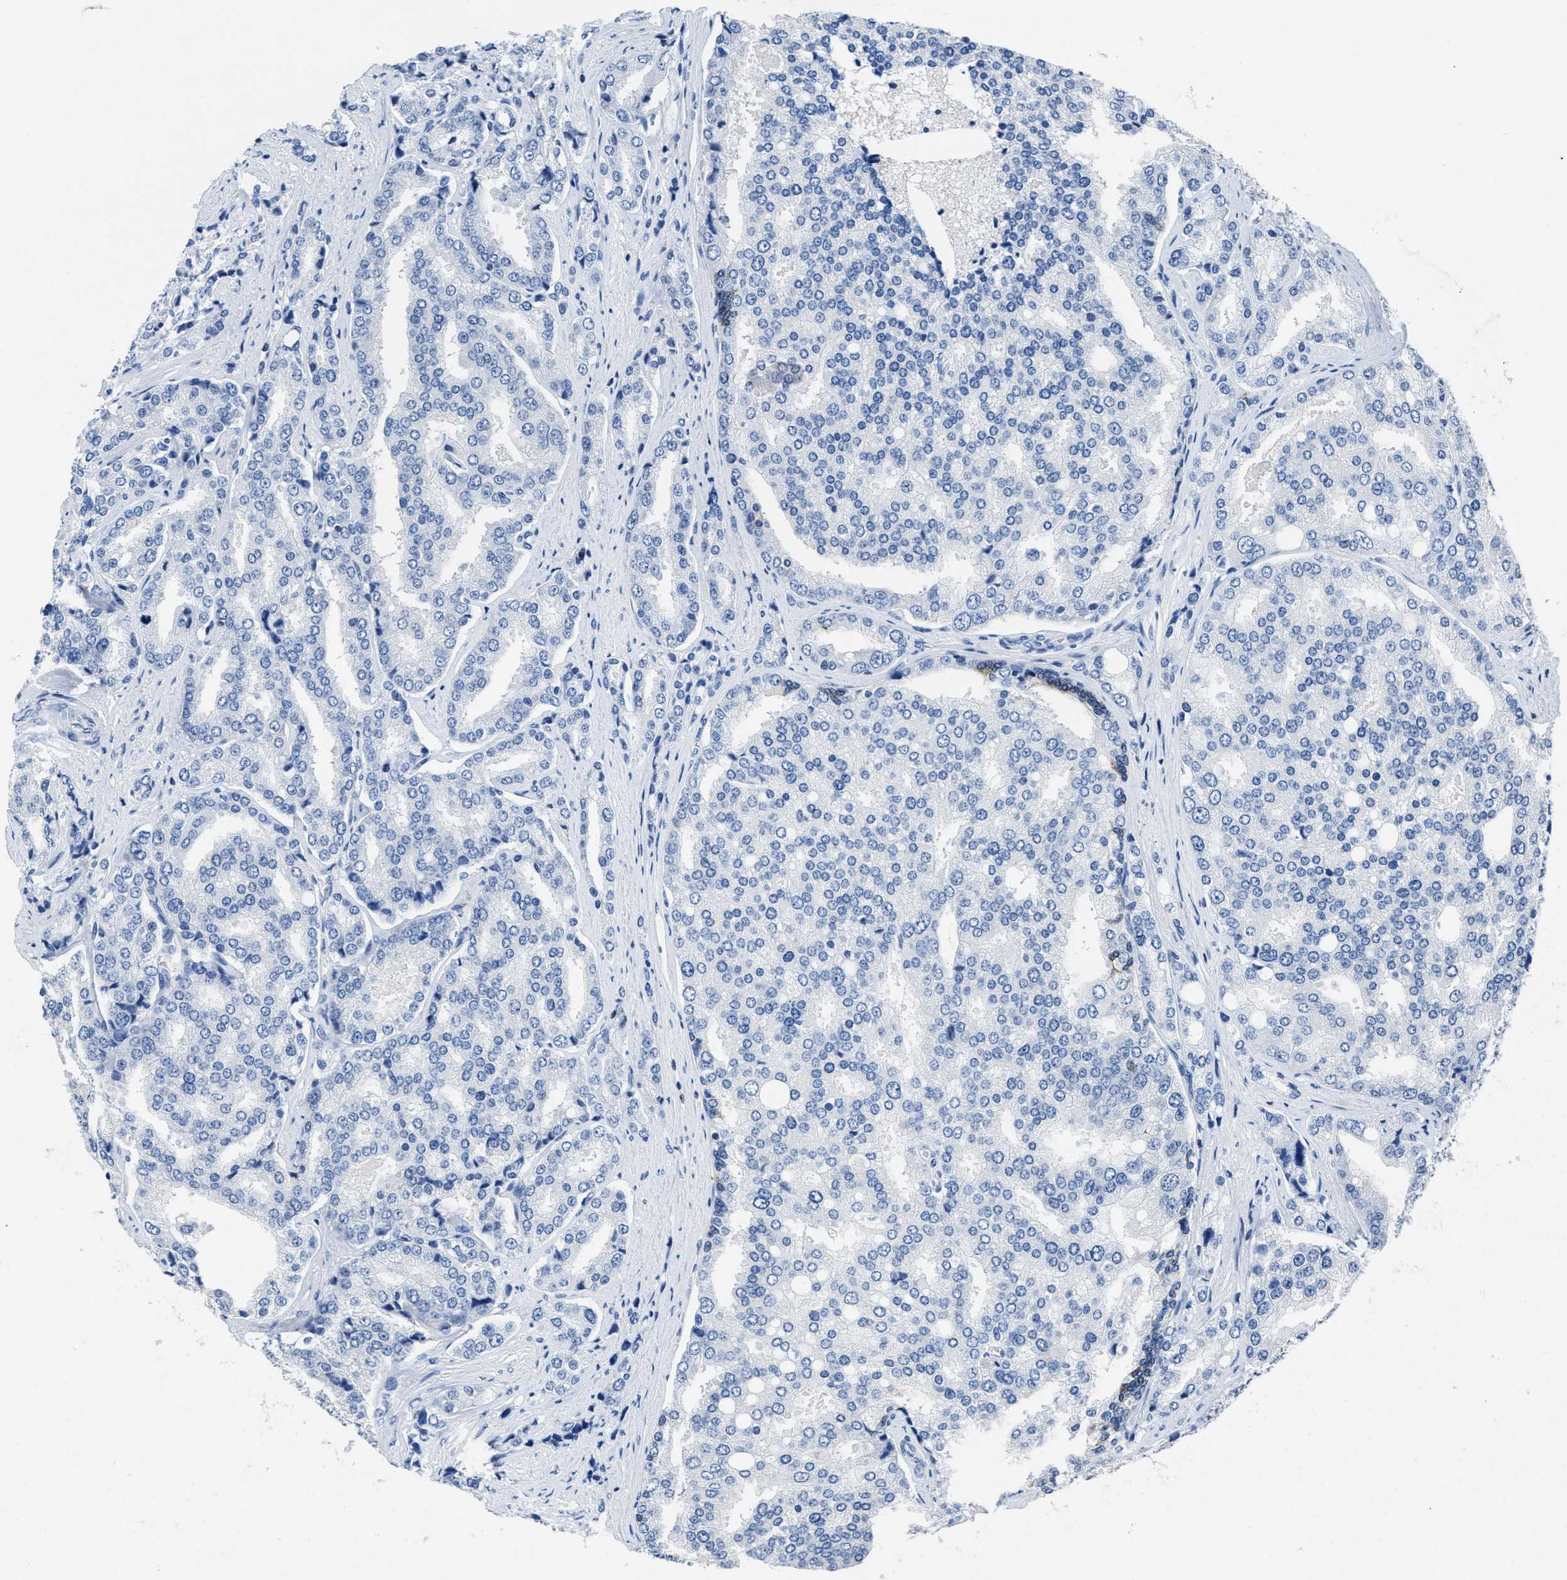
{"staining": {"intensity": "negative", "quantity": "none", "location": "none"}, "tissue": "prostate cancer", "cell_type": "Tumor cells", "image_type": "cancer", "snomed": [{"axis": "morphology", "description": "Adenocarcinoma, High grade"}, {"axis": "topography", "description": "Prostate"}], "caption": "Tumor cells are negative for protein expression in human prostate adenocarcinoma (high-grade). (DAB (3,3'-diaminobenzidine) immunohistochemistry, high magnification).", "gene": "ITGA3", "patient": {"sex": "male", "age": 50}}